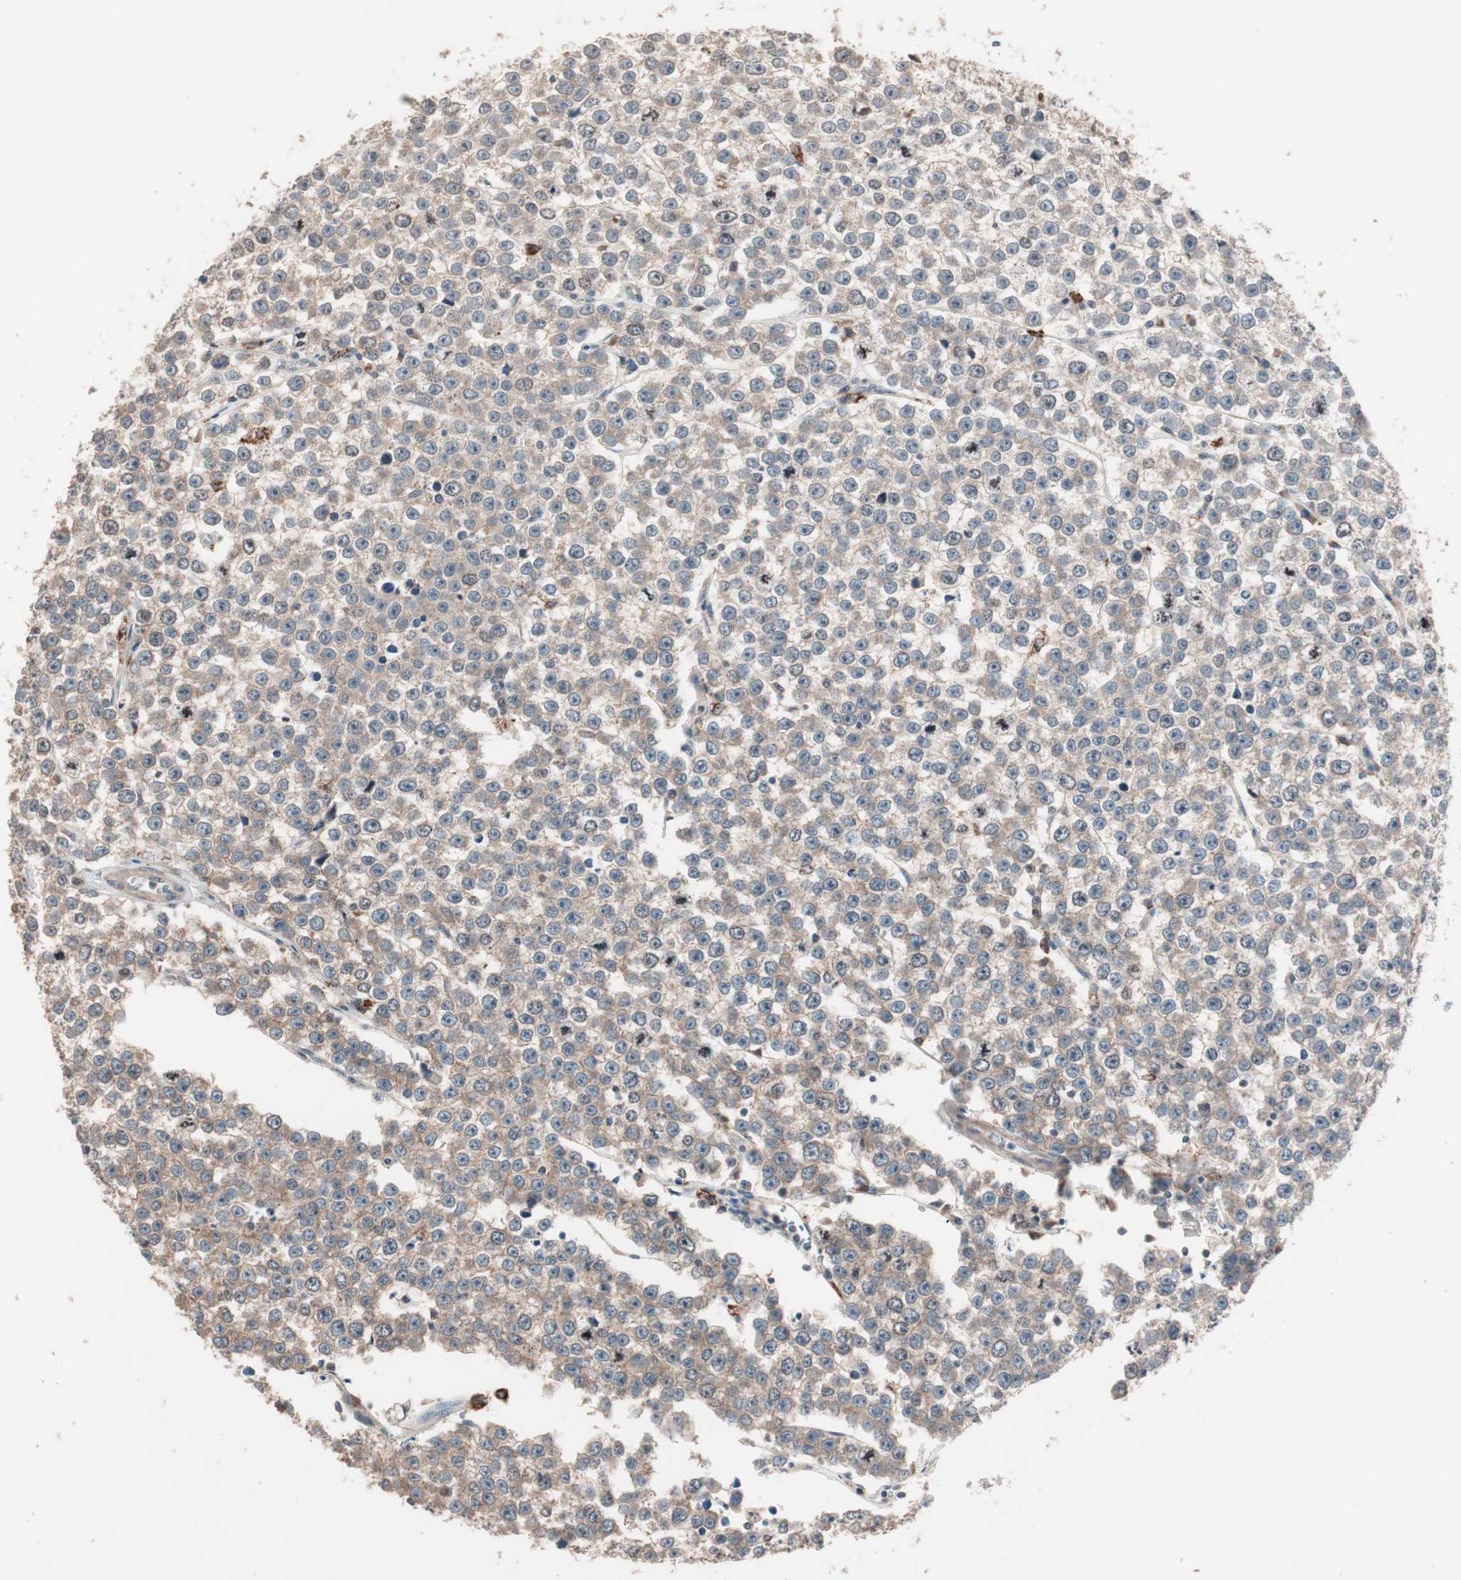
{"staining": {"intensity": "moderate", "quantity": ">75%", "location": "cytoplasmic/membranous"}, "tissue": "testis cancer", "cell_type": "Tumor cells", "image_type": "cancer", "snomed": [{"axis": "morphology", "description": "Seminoma, NOS"}, {"axis": "morphology", "description": "Carcinoma, Embryonal, NOS"}, {"axis": "topography", "description": "Testis"}], "caption": "Testis cancer (embryonal carcinoma) stained with IHC demonstrates moderate cytoplasmic/membranous expression in approximately >75% of tumor cells.", "gene": "NFRKB", "patient": {"sex": "male", "age": 52}}